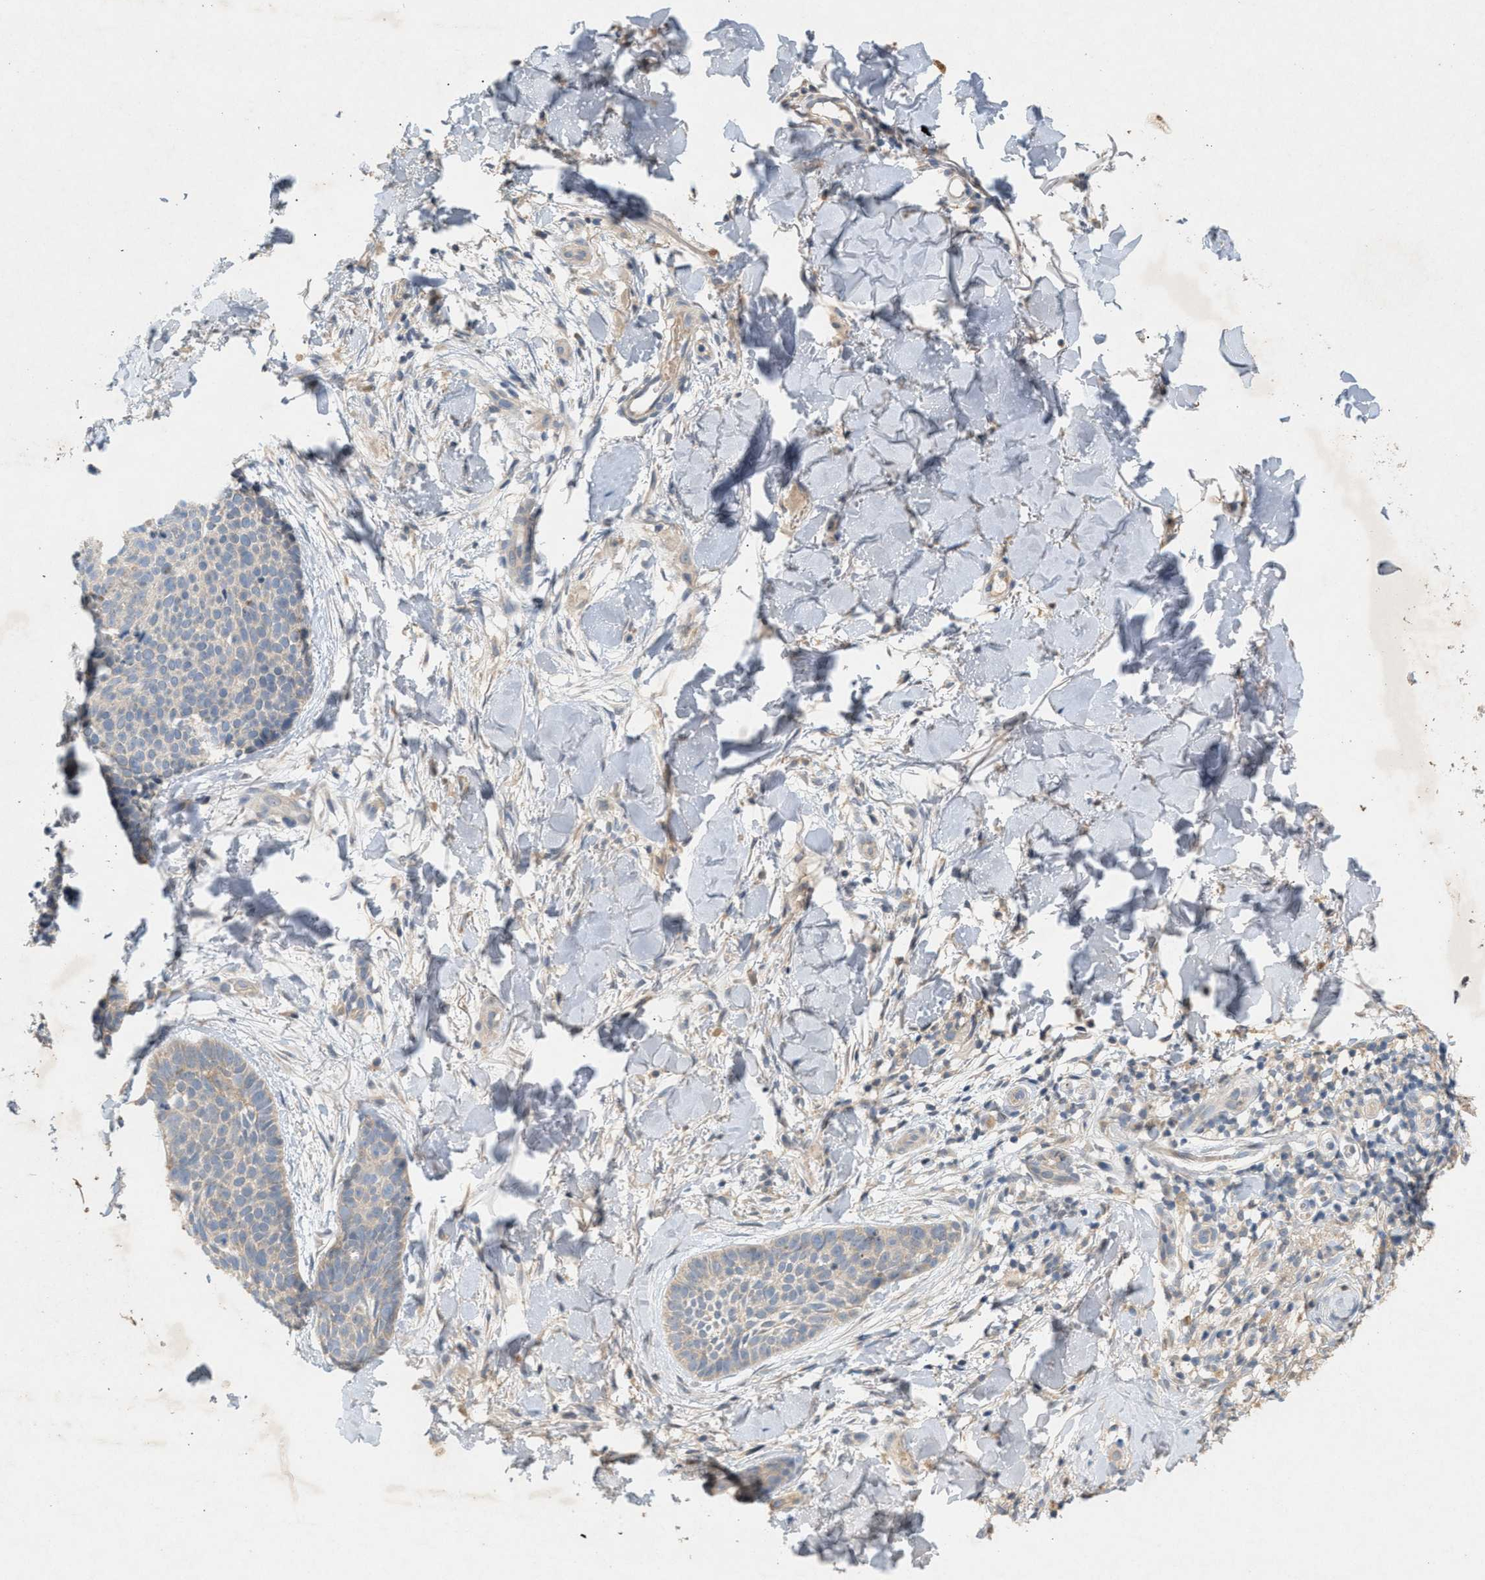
{"staining": {"intensity": "weak", "quantity": "<25%", "location": "cytoplasmic/membranous"}, "tissue": "skin cancer", "cell_type": "Tumor cells", "image_type": "cancer", "snomed": [{"axis": "morphology", "description": "Normal tissue, NOS"}, {"axis": "morphology", "description": "Basal cell carcinoma"}, {"axis": "topography", "description": "Skin"}], "caption": "Micrograph shows no protein positivity in tumor cells of skin basal cell carcinoma tissue.", "gene": "DCAF7", "patient": {"sex": "male", "age": 67}}